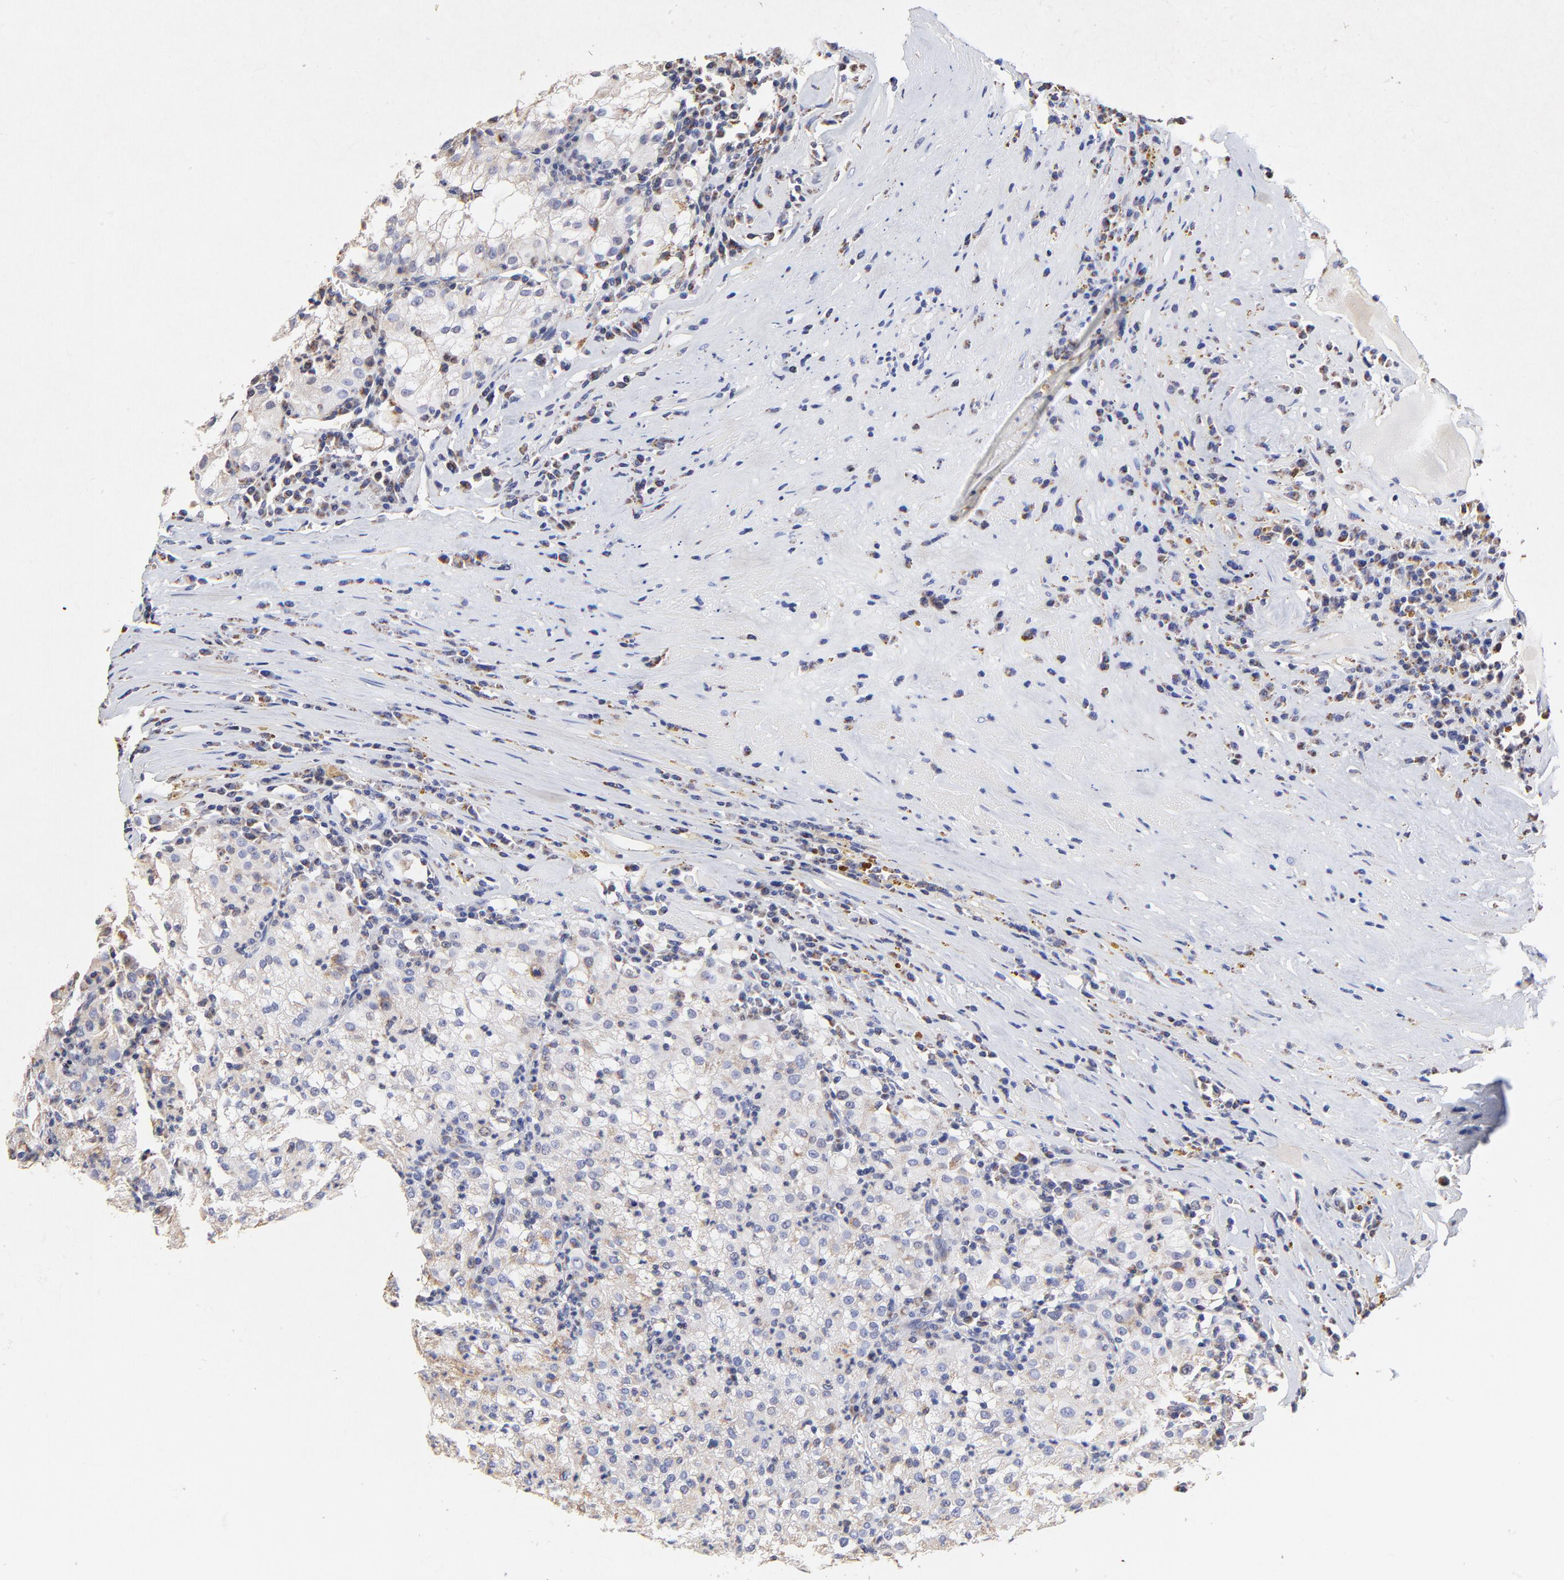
{"staining": {"intensity": "weak", "quantity": "<25%", "location": "cytoplasmic/membranous"}, "tissue": "renal cancer", "cell_type": "Tumor cells", "image_type": "cancer", "snomed": [{"axis": "morphology", "description": "Adenocarcinoma, NOS"}, {"axis": "topography", "description": "Kidney"}], "caption": "There is no significant staining in tumor cells of adenocarcinoma (renal).", "gene": "SSBP1", "patient": {"sex": "male", "age": 59}}